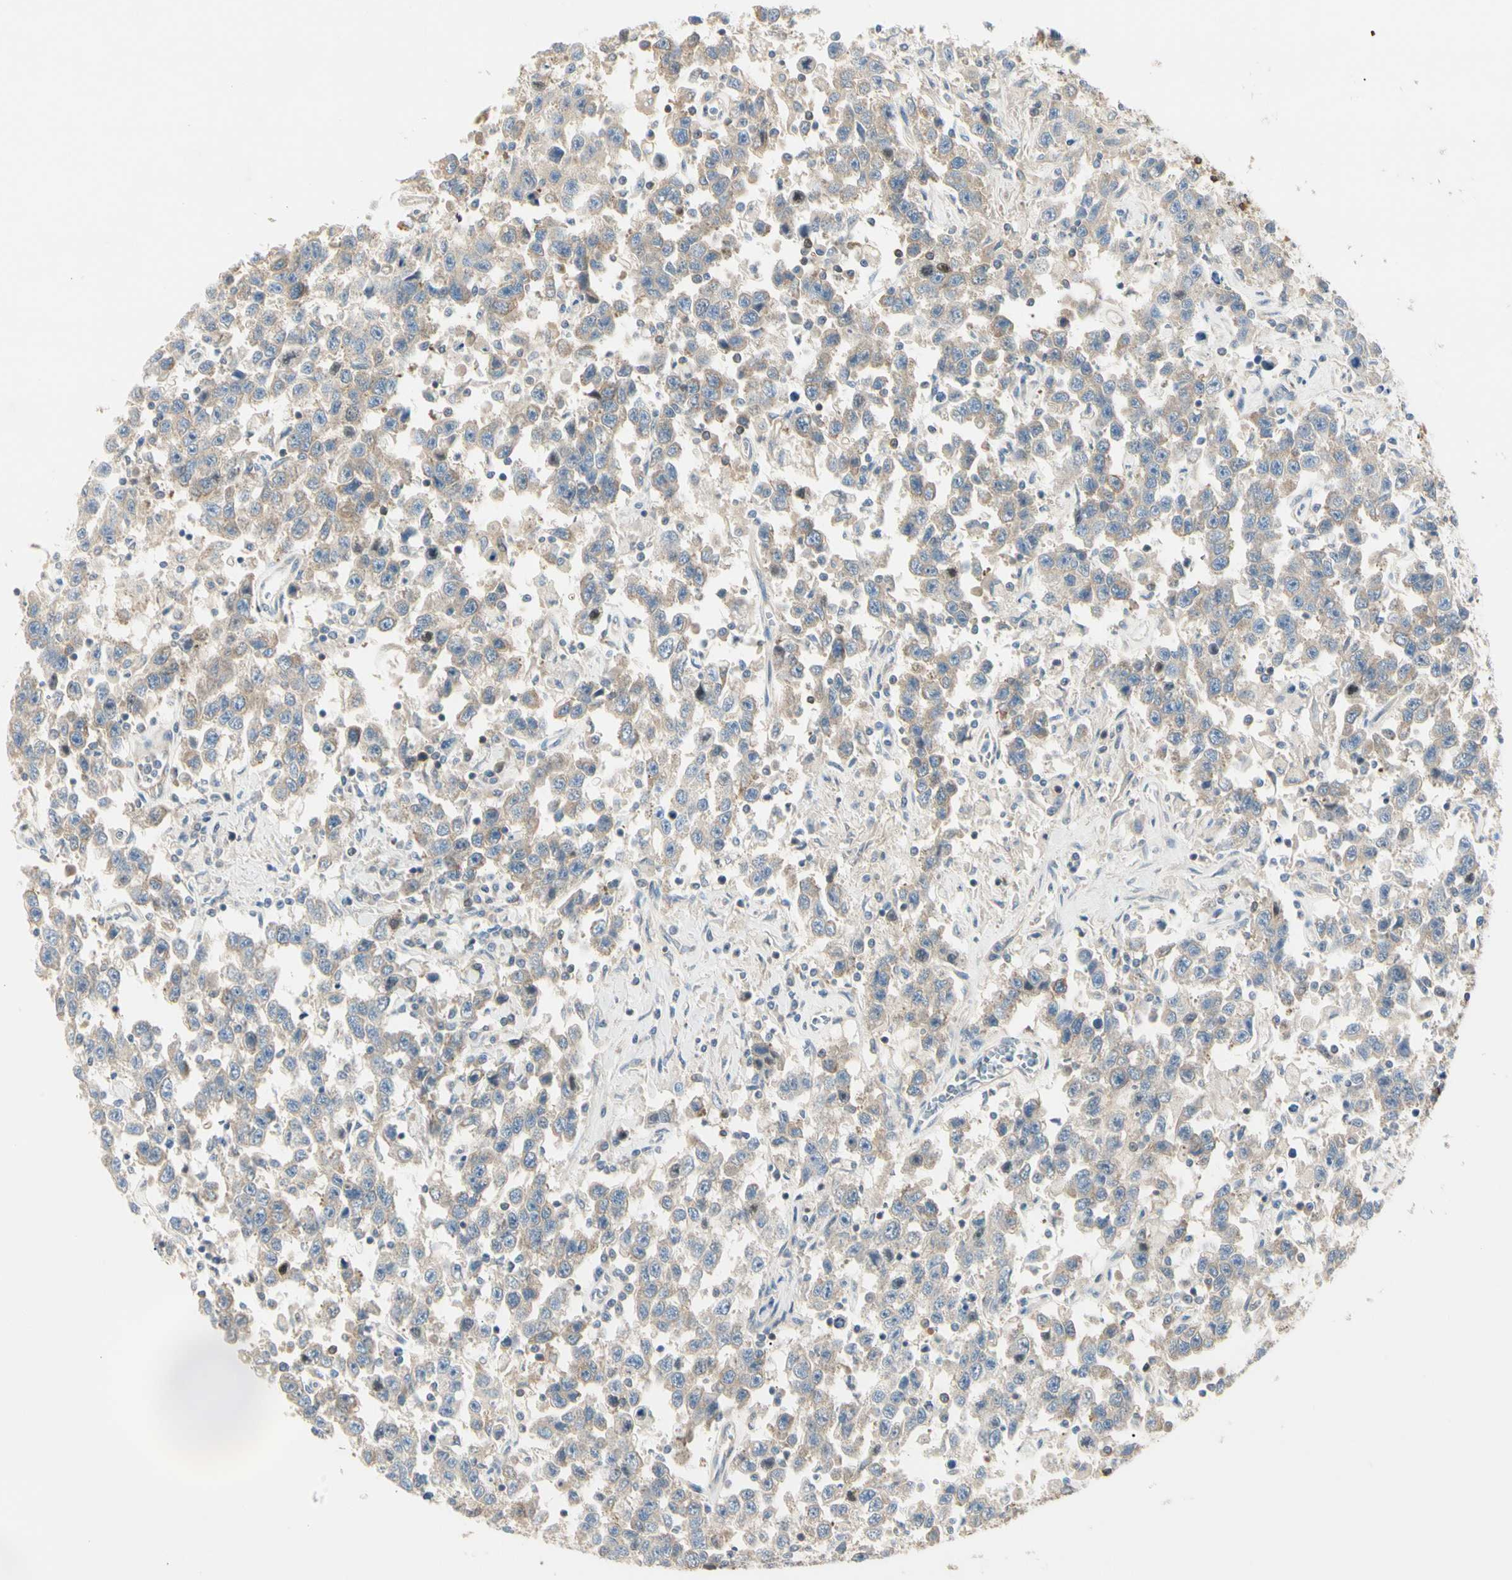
{"staining": {"intensity": "moderate", "quantity": ">75%", "location": "cytoplasmic/membranous"}, "tissue": "testis cancer", "cell_type": "Tumor cells", "image_type": "cancer", "snomed": [{"axis": "morphology", "description": "Seminoma, NOS"}, {"axis": "topography", "description": "Testis"}], "caption": "This is a micrograph of immunohistochemistry (IHC) staining of testis seminoma, which shows moderate expression in the cytoplasmic/membranous of tumor cells.", "gene": "NFKB2", "patient": {"sex": "male", "age": 41}}